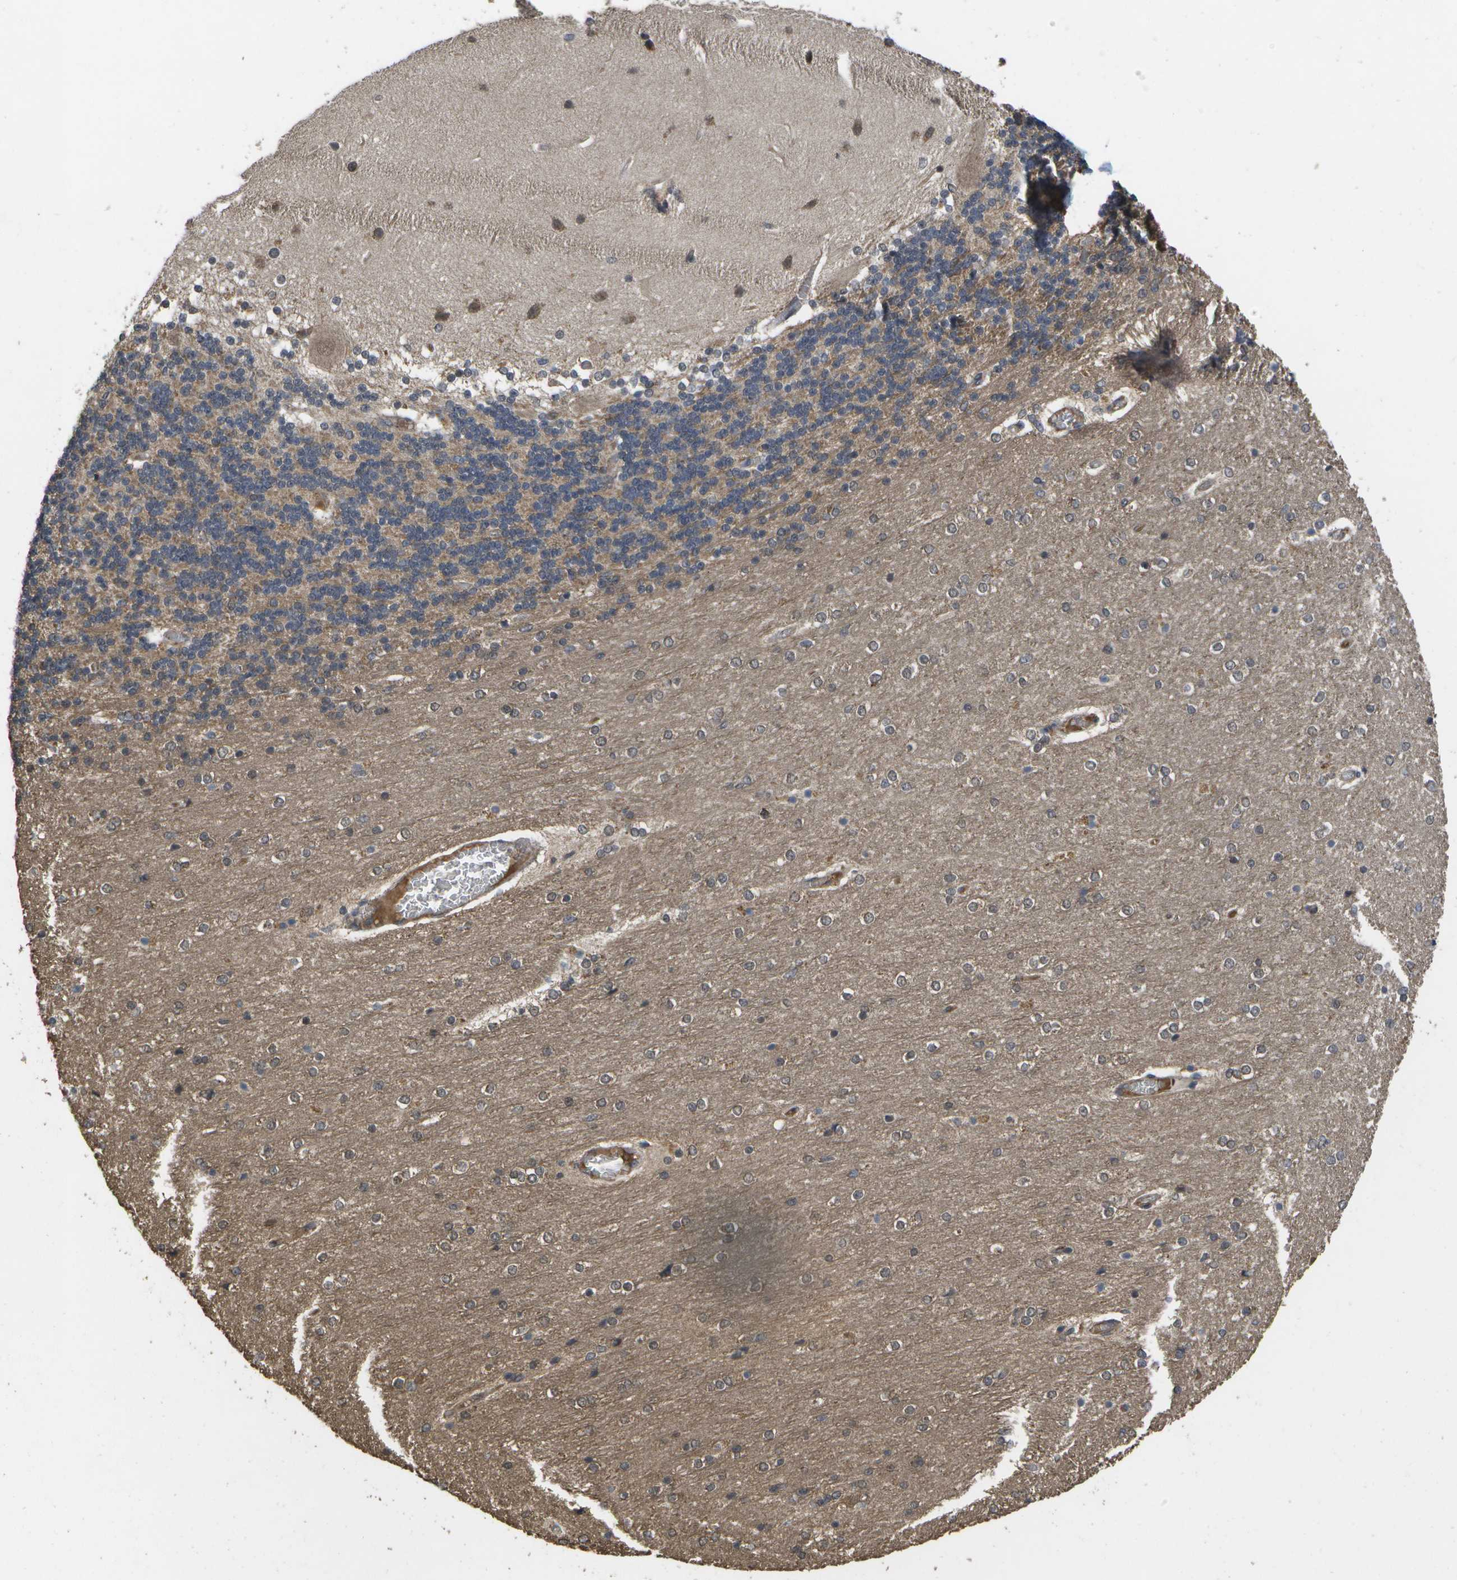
{"staining": {"intensity": "moderate", "quantity": ">75%", "location": "cytoplasmic/membranous"}, "tissue": "cerebellum", "cell_type": "Cells in granular layer", "image_type": "normal", "snomed": [{"axis": "morphology", "description": "Normal tissue, NOS"}, {"axis": "topography", "description": "Cerebellum"}], "caption": "IHC image of benign cerebellum: human cerebellum stained using immunohistochemistry exhibits medium levels of moderate protein expression localized specifically in the cytoplasmic/membranous of cells in granular layer, appearing as a cytoplasmic/membranous brown color.", "gene": "ALAS1", "patient": {"sex": "female", "age": 54}}